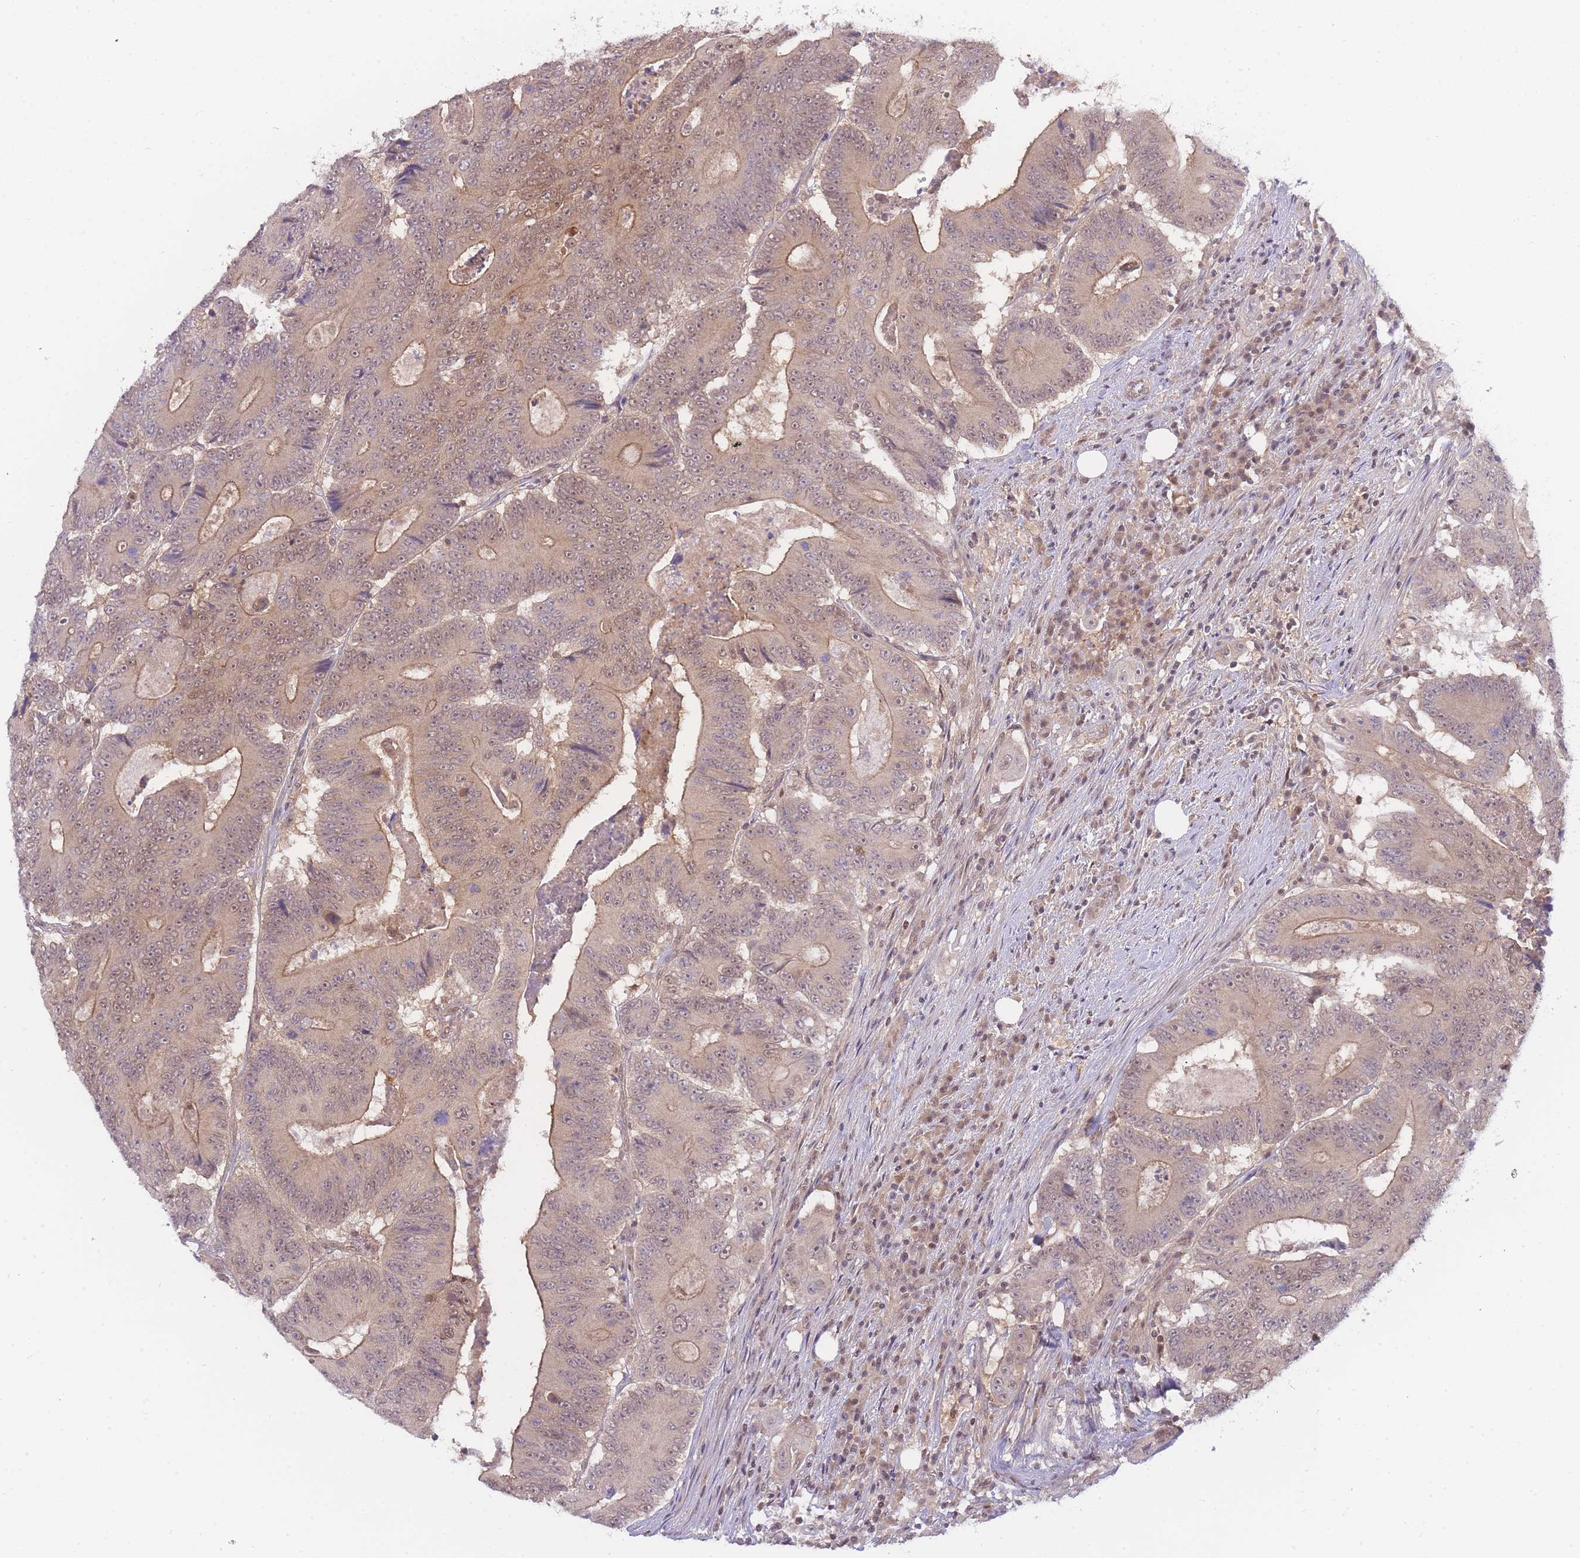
{"staining": {"intensity": "moderate", "quantity": ">75%", "location": "cytoplasmic/membranous,nuclear"}, "tissue": "colorectal cancer", "cell_type": "Tumor cells", "image_type": "cancer", "snomed": [{"axis": "morphology", "description": "Adenocarcinoma, NOS"}, {"axis": "topography", "description": "Colon"}], "caption": "Protein staining demonstrates moderate cytoplasmic/membranous and nuclear expression in approximately >75% of tumor cells in adenocarcinoma (colorectal).", "gene": "KIAA1191", "patient": {"sex": "male", "age": 83}}